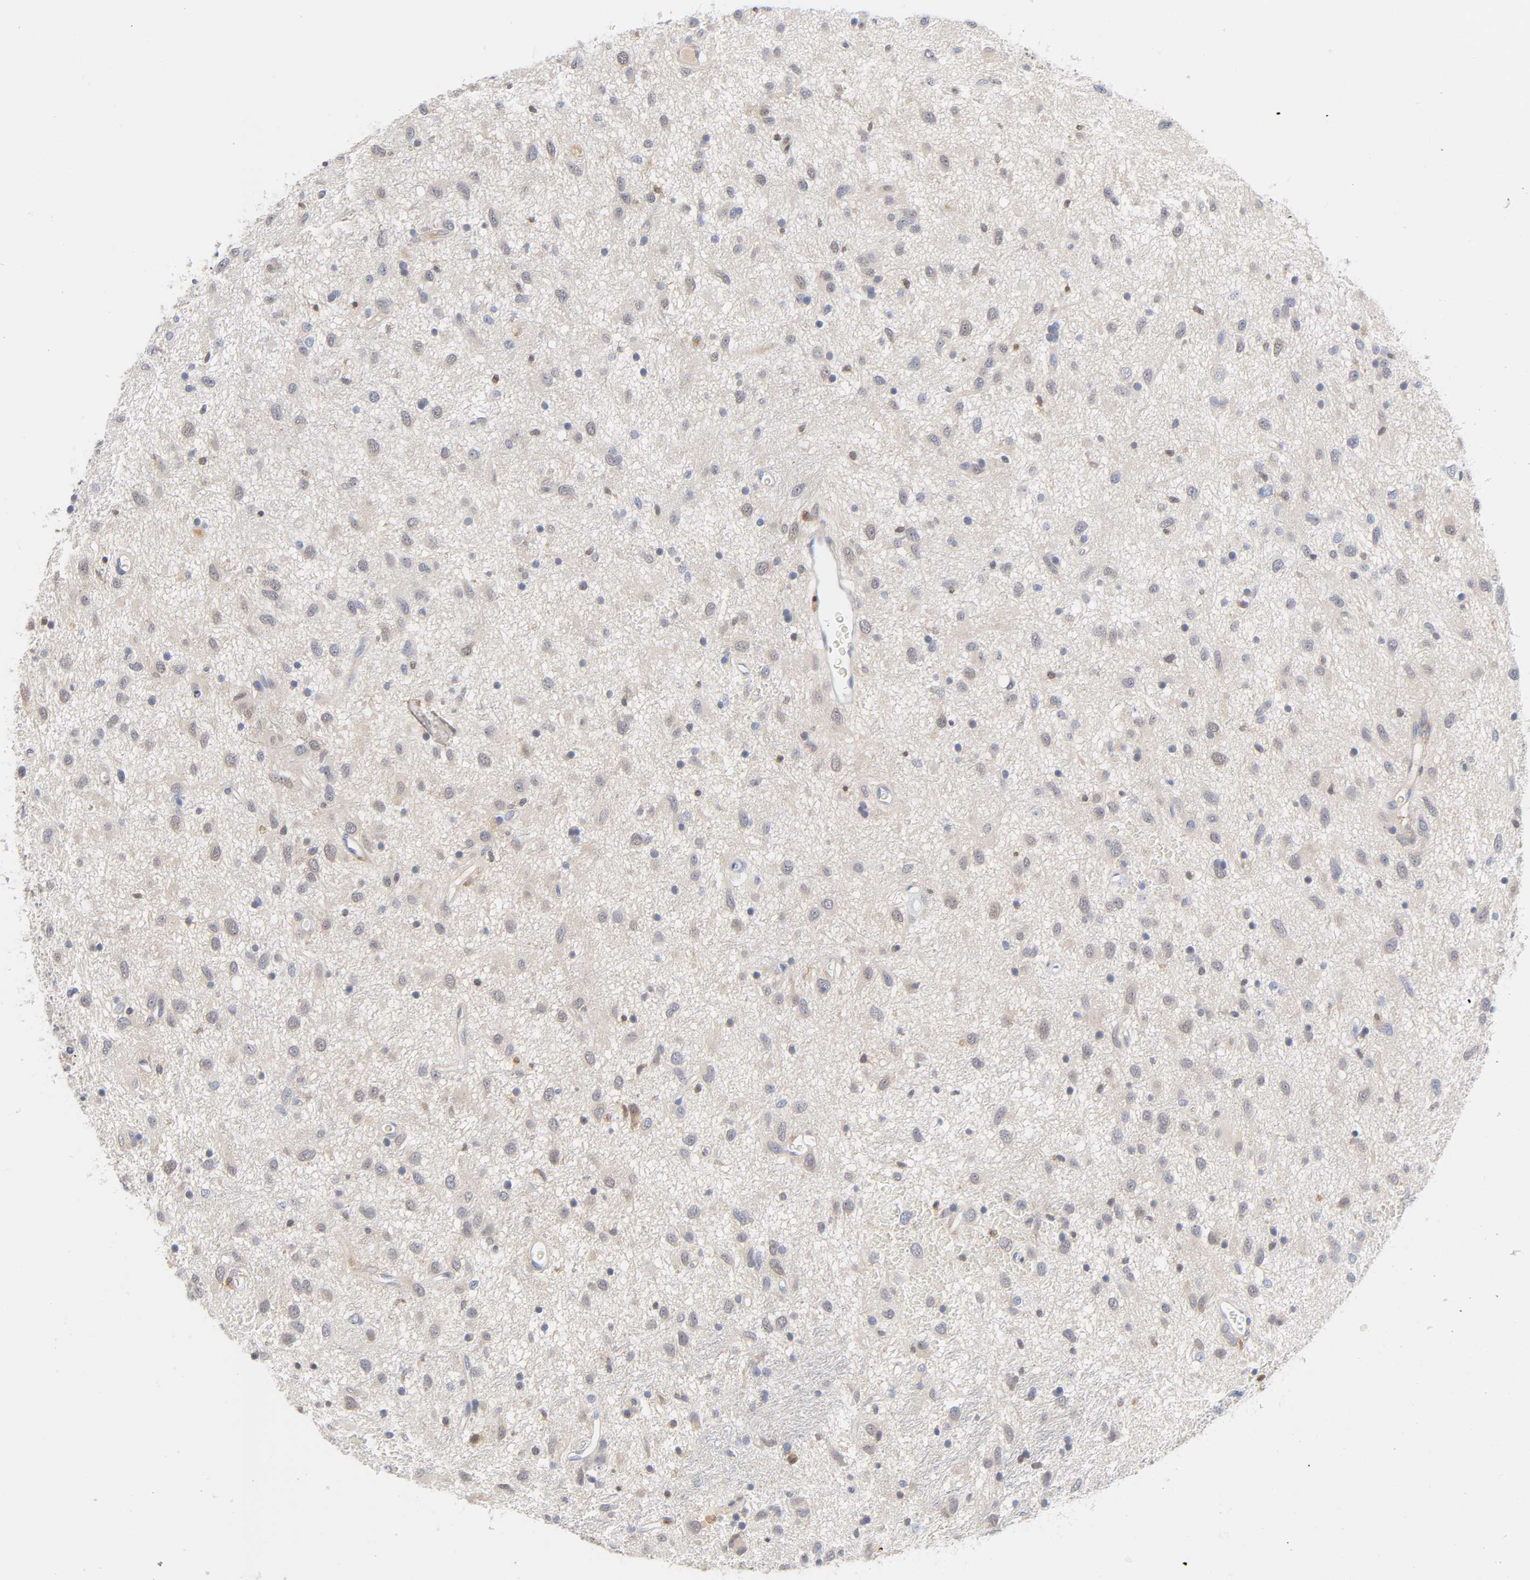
{"staining": {"intensity": "negative", "quantity": "none", "location": "none"}, "tissue": "glioma", "cell_type": "Tumor cells", "image_type": "cancer", "snomed": [{"axis": "morphology", "description": "Glioma, malignant, Low grade"}, {"axis": "topography", "description": "Brain"}], "caption": "High power microscopy photomicrograph of an immunohistochemistry histopathology image of low-grade glioma (malignant), revealing no significant positivity in tumor cells.", "gene": "IL18", "patient": {"sex": "male", "age": 77}}